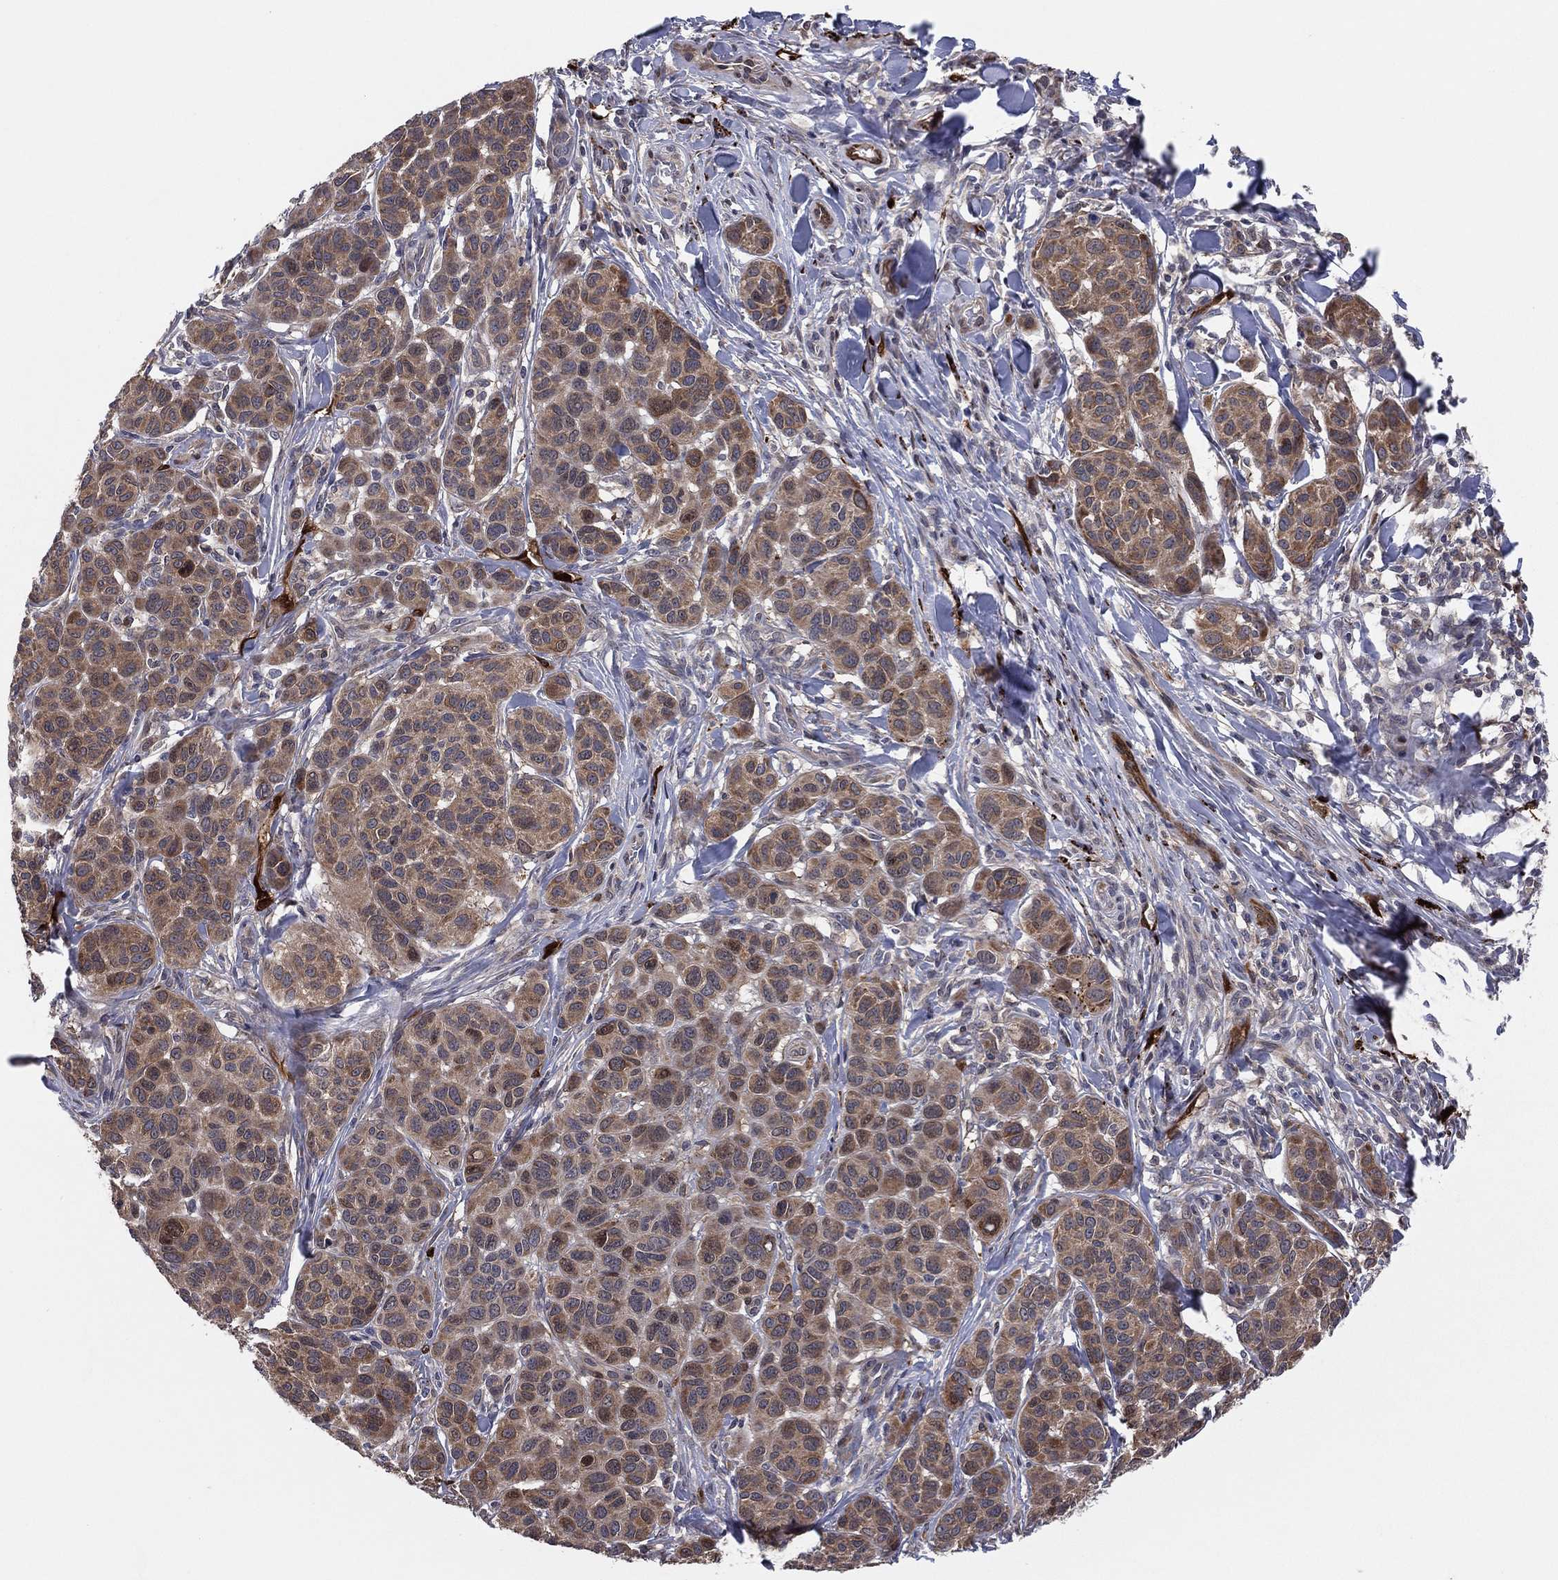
{"staining": {"intensity": "moderate", "quantity": ">75%", "location": "cytoplasmic/membranous"}, "tissue": "melanoma", "cell_type": "Tumor cells", "image_type": "cancer", "snomed": [{"axis": "morphology", "description": "Malignant melanoma, NOS"}, {"axis": "topography", "description": "Skin"}], "caption": "Melanoma was stained to show a protein in brown. There is medium levels of moderate cytoplasmic/membranous positivity in approximately >75% of tumor cells.", "gene": "SNCG", "patient": {"sex": "male", "age": 79}}